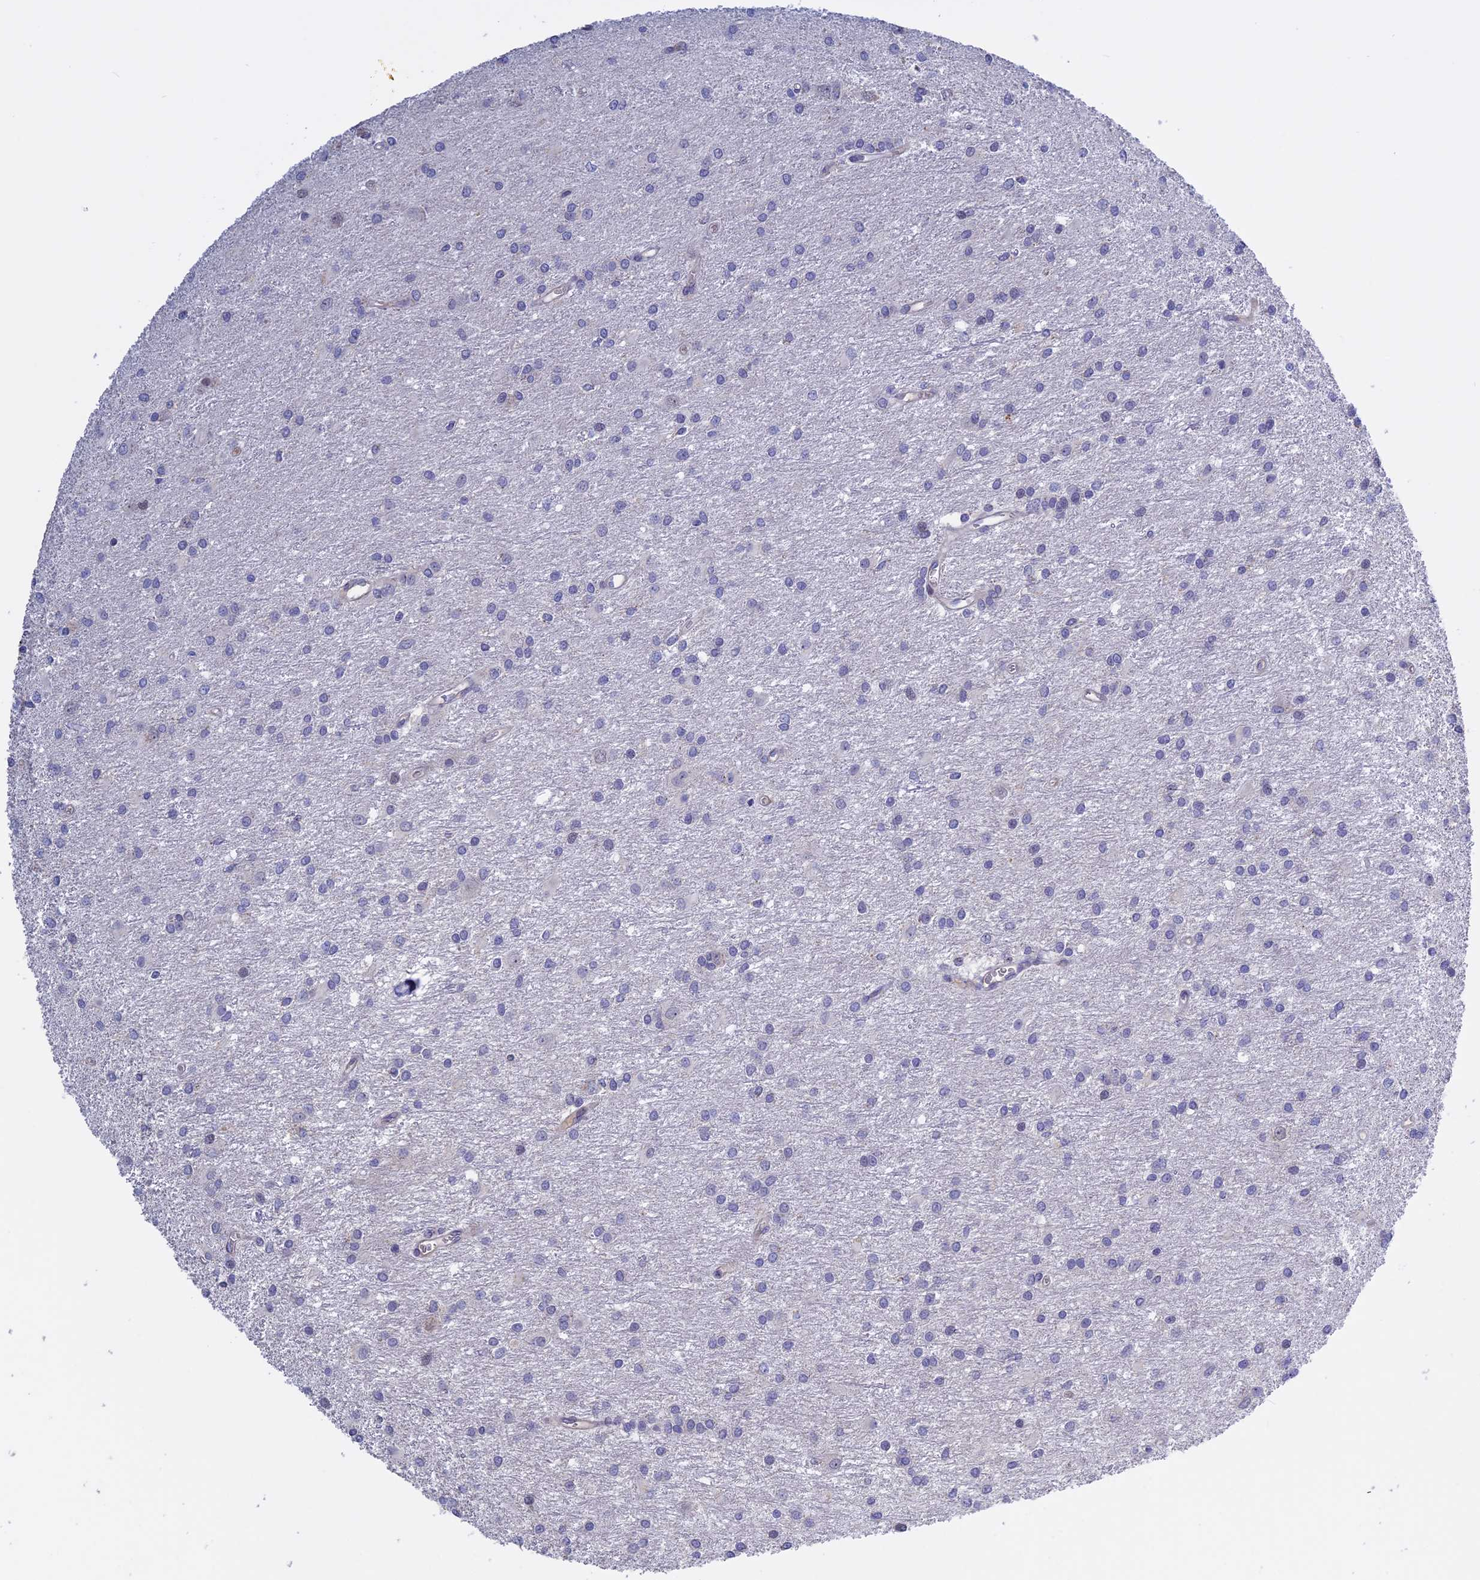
{"staining": {"intensity": "negative", "quantity": "none", "location": "none"}, "tissue": "glioma", "cell_type": "Tumor cells", "image_type": "cancer", "snomed": [{"axis": "morphology", "description": "Glioma, malignant, High grade"}, {"axis": "topography", "description": "Brain"}], "caption": "High magnification brightfield microscopy of malignant glioma (high-grade) stained with DAB (3,3'-diaminobenzidine) (brown) and counterstained with hematoxylin (blue): tumor cells show no significant expression. (Immunohistochemistry, brightfield microscopy, high magnification).", "gene": "LYPD5", "patient": {"sex": "female", "age": 50}}